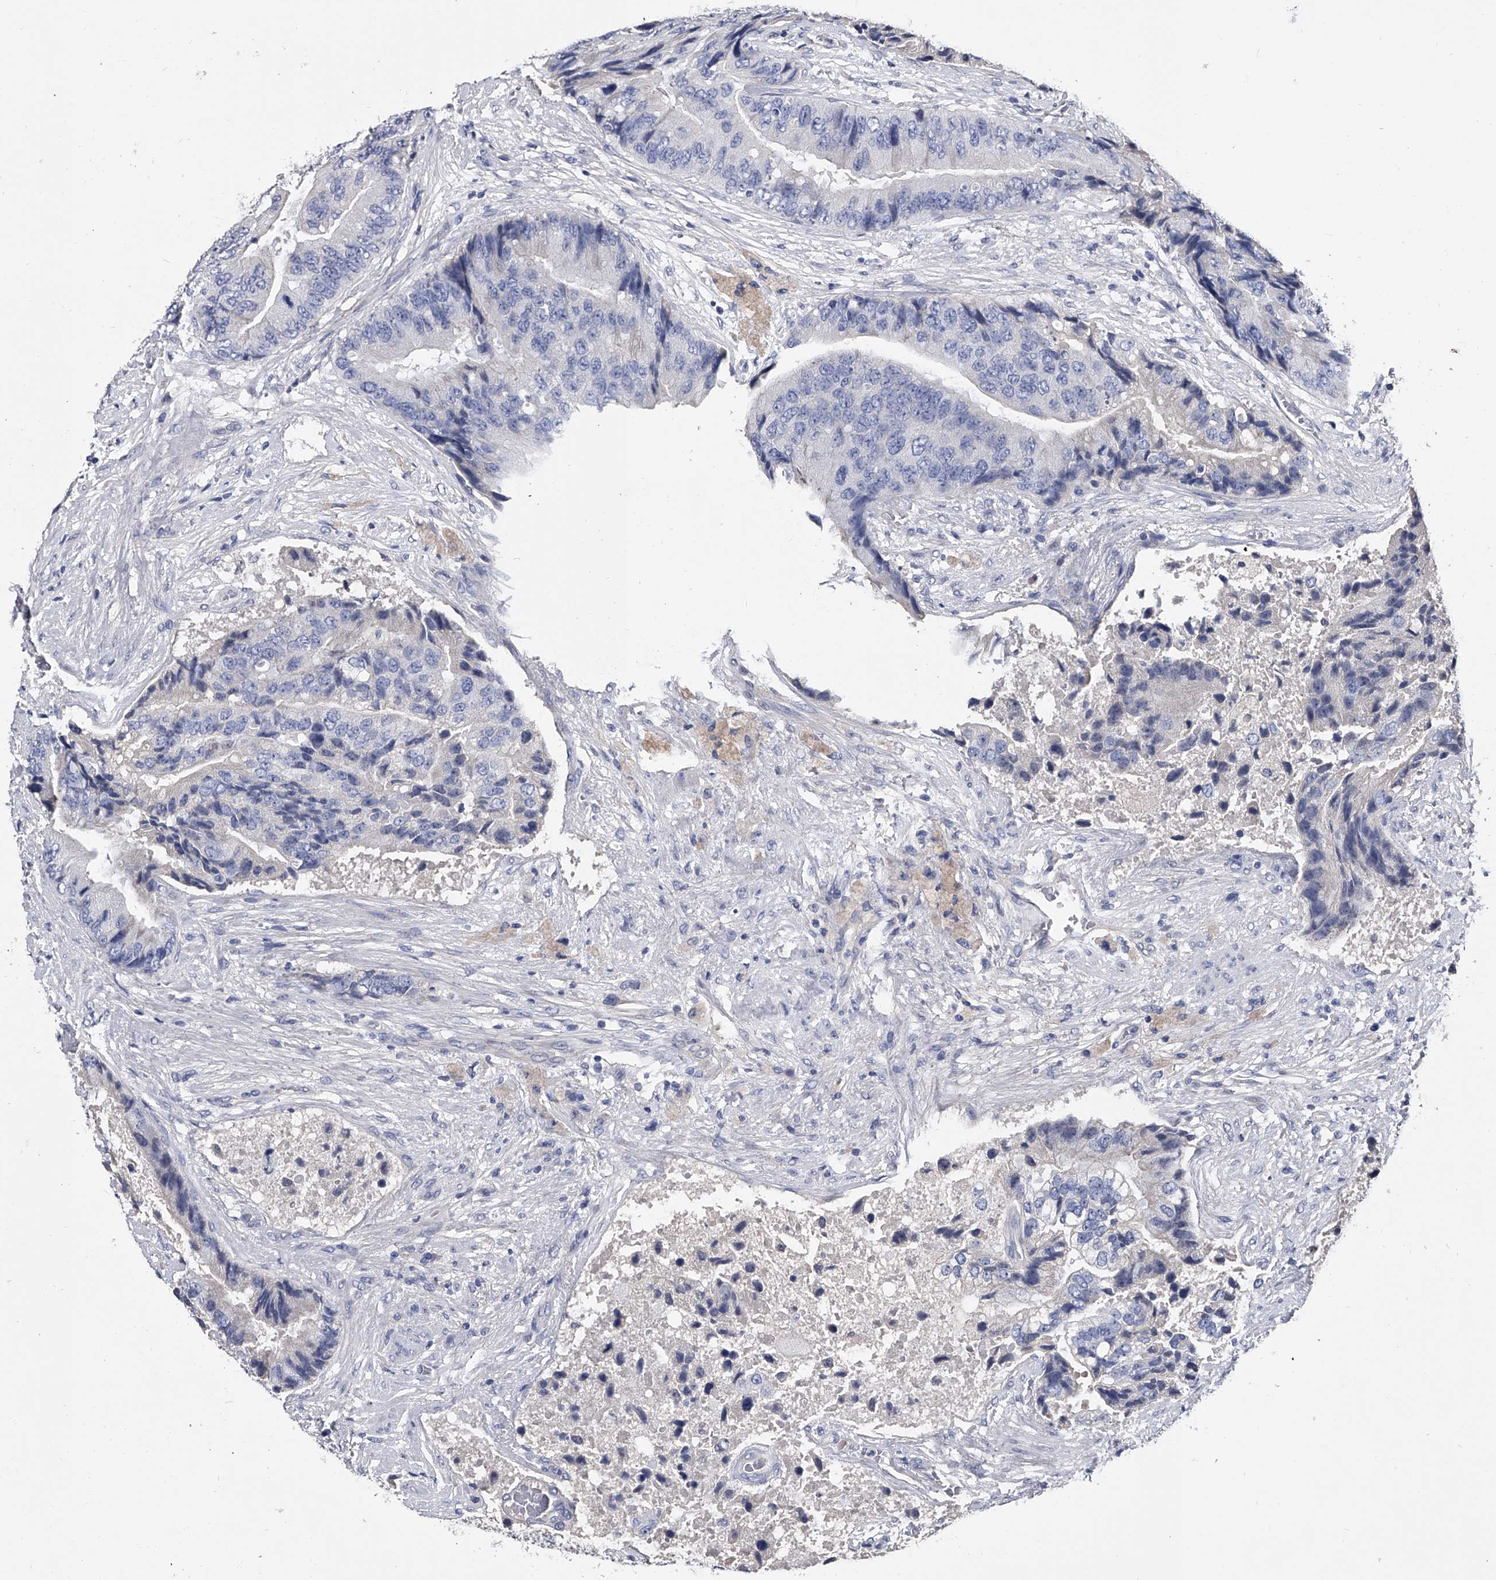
{"staining": {"intensity": "negative", "quantity": "none", "location": "none"}, "tissue": "prostate cancer", "cell_type": "Tumor cells", "image_type": "cancer", "snomed": [{"axis": "morphology", "description": "Adenocarcinoma, High grade"}, {"axis": "topography", "description": "Prostate"}], "caption": "Immunohistochemistry (IHC) of prostate adenocarcinoma (high-grade) displays no staining in tumor cells.", "gene": "EFCAB7", "patient": {"sex": "male", "age": 70}}